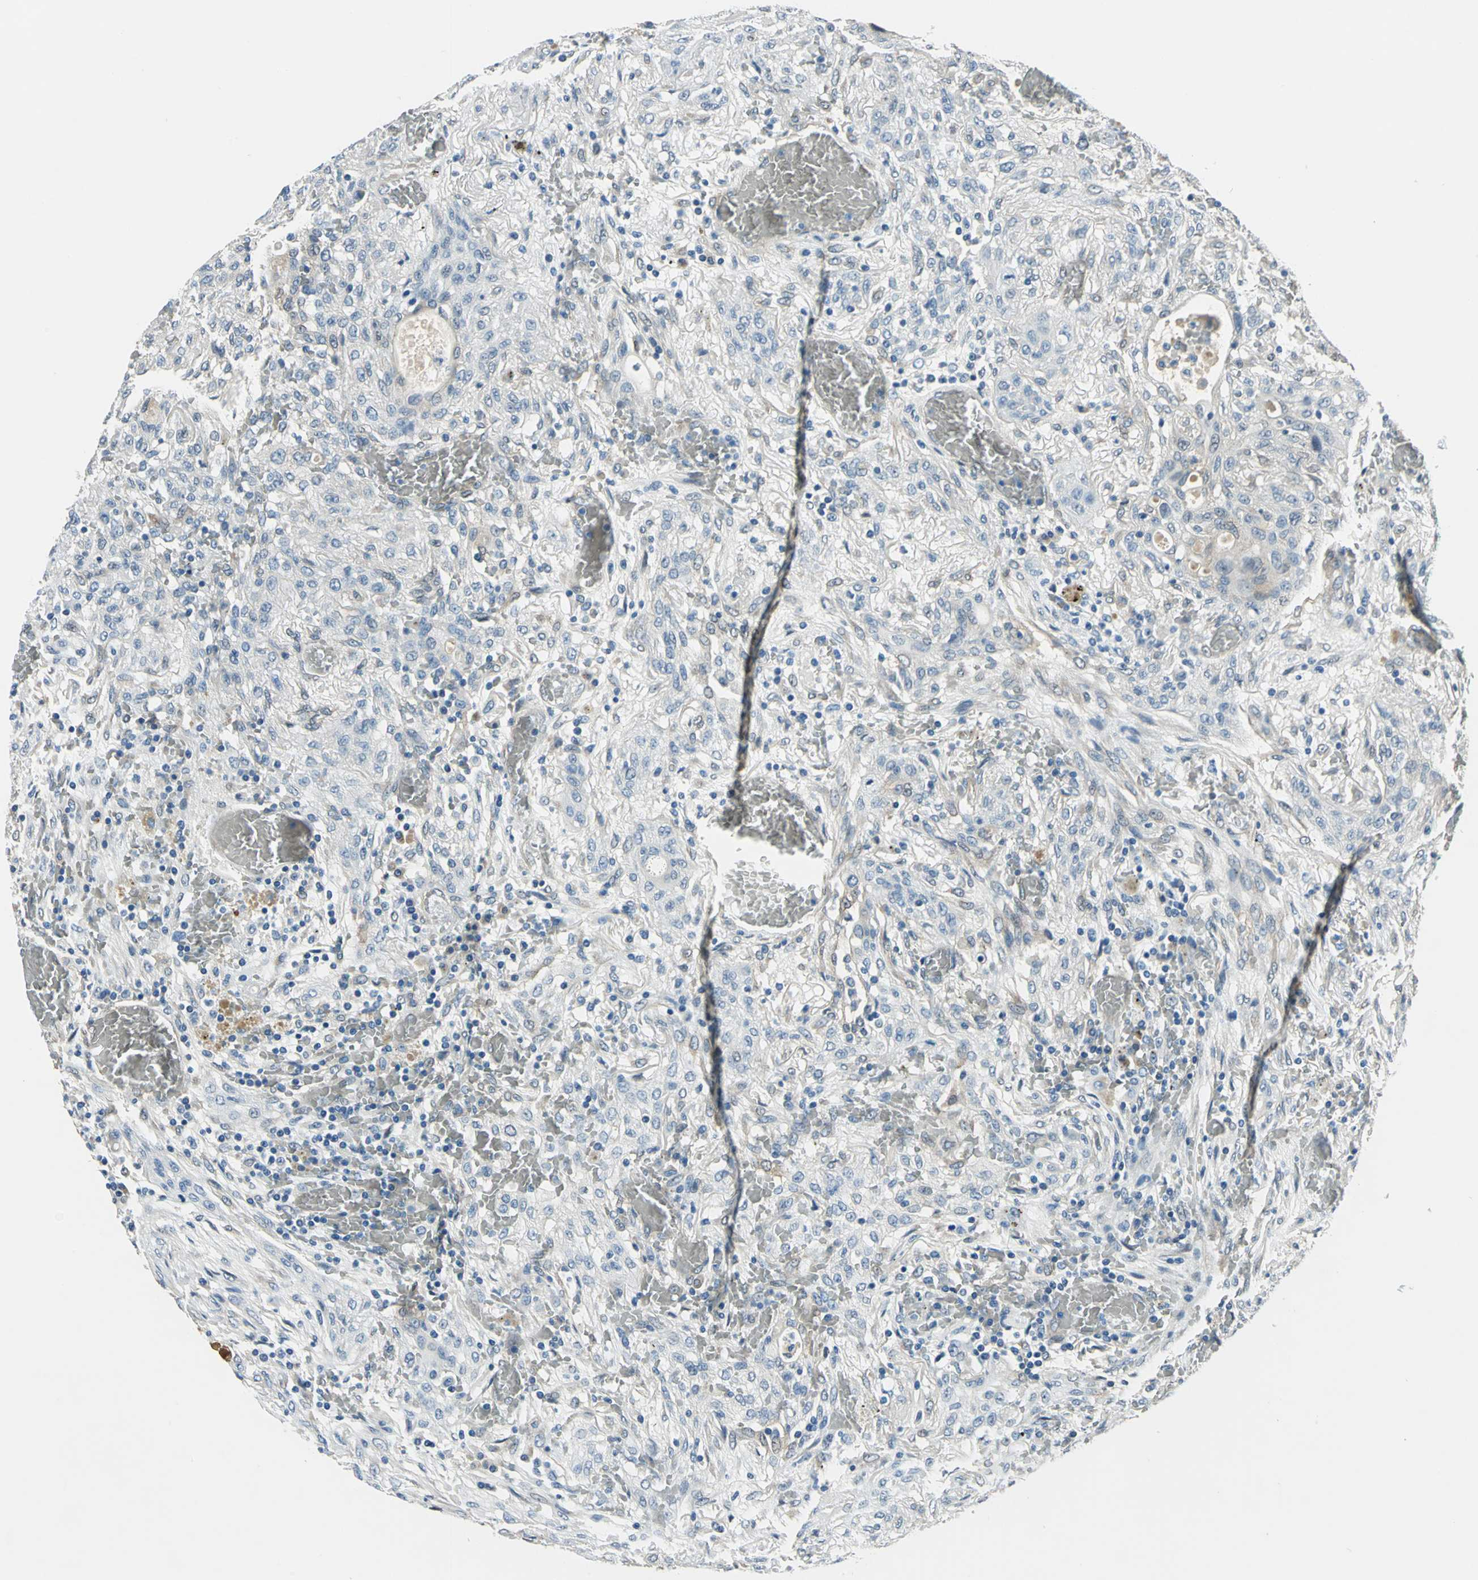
{"staining": {"intensity": "negative", "quantity": "none", "location": "none"}, "tissue": "lung cancer", "cell_type": "Tumor cells", "image_type": "cancer", "snomed": [{"axis": "morphology", "description": "Squamous cell carcinoma, NOS"}, {"axis": "topography", "description": "Lung"}], "caption": "Immunohistochemical staining of lung cancer displays no significant positivity in tumor cells.", "gene": "CDC42EP1", "patient": {"sex": "female", "age": 47}}